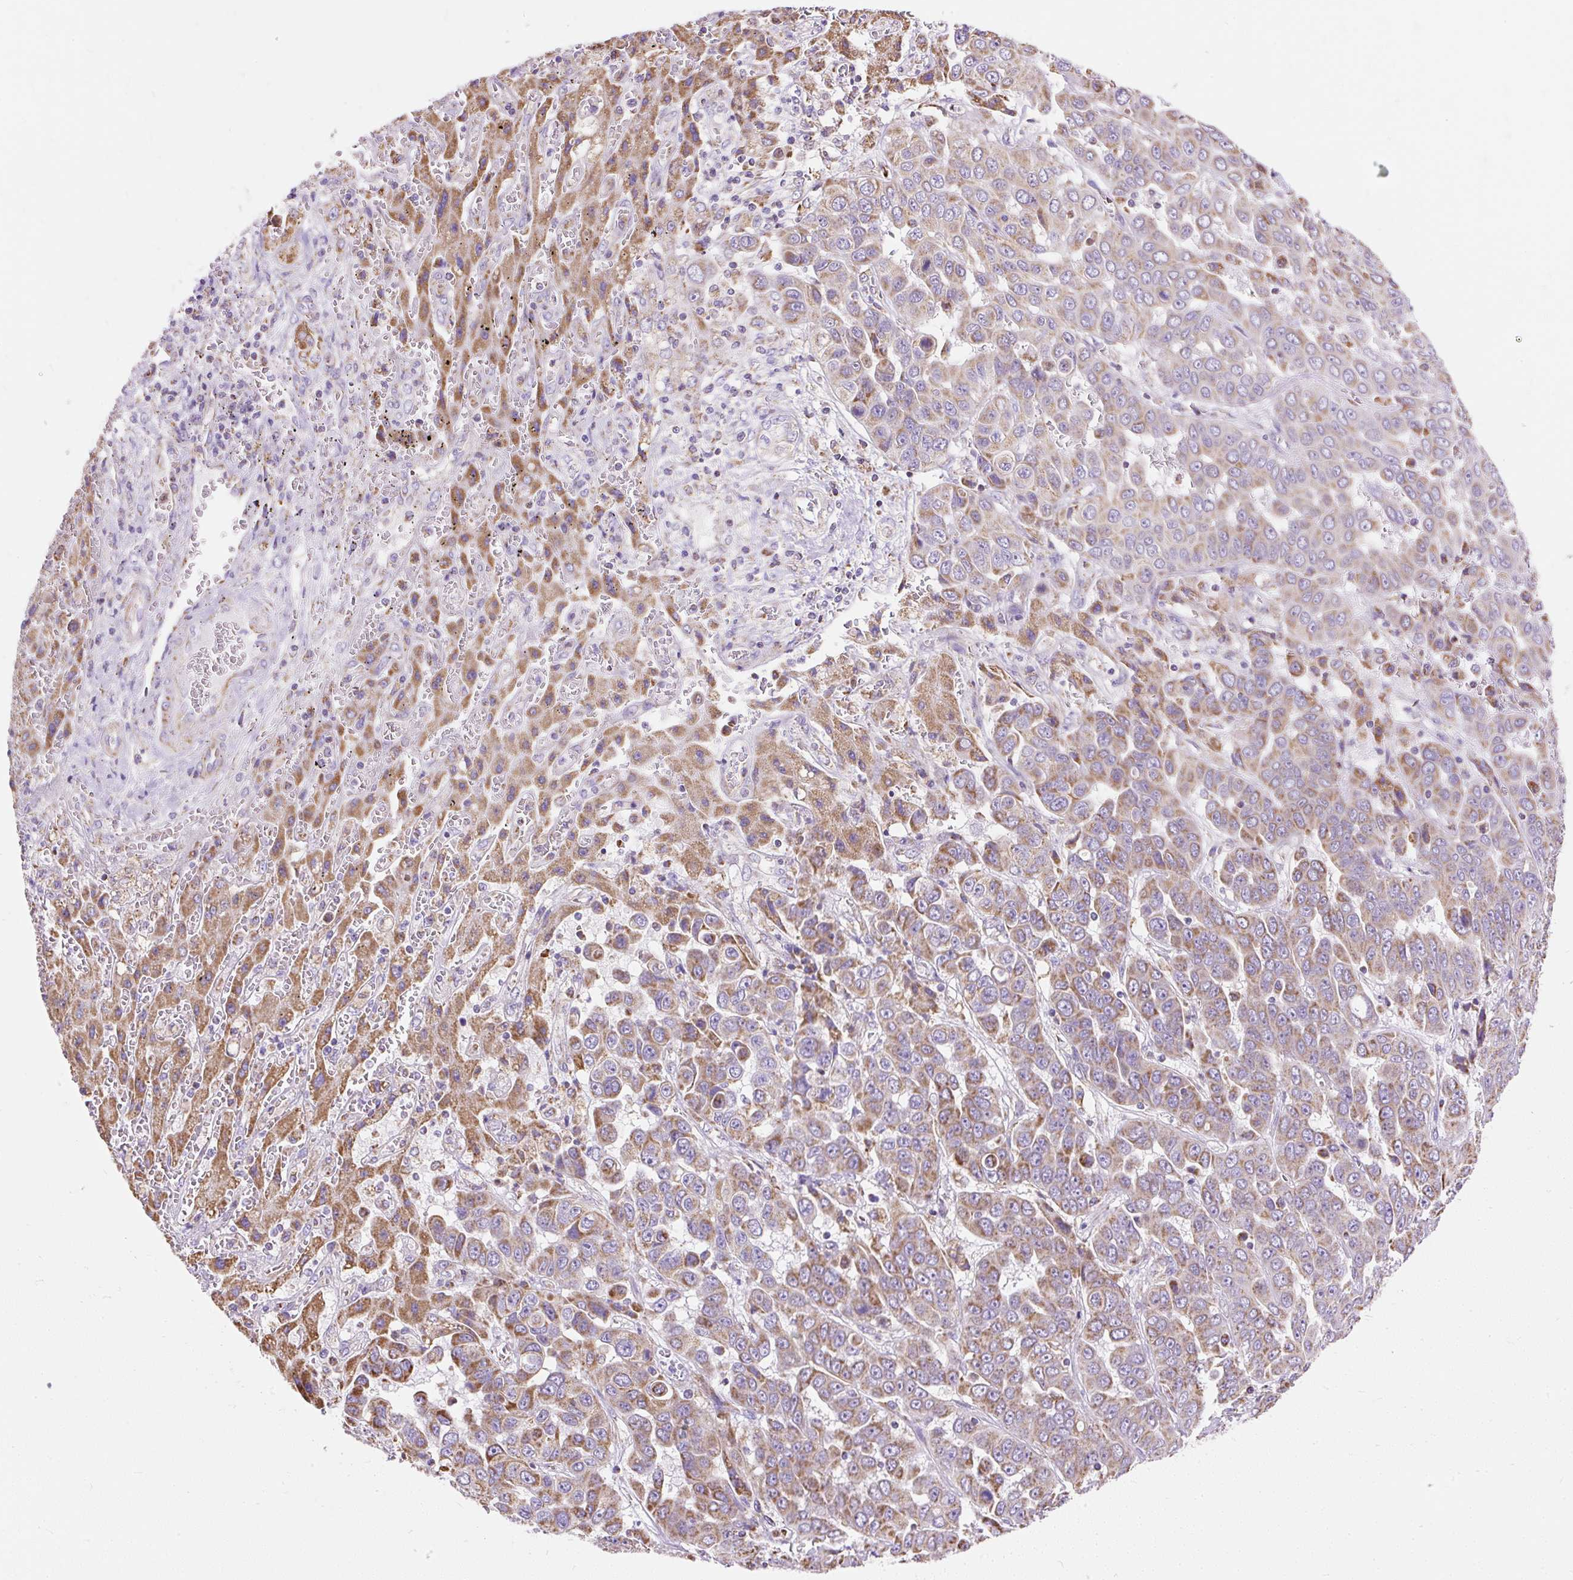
{"staining": {"intensity": "moderate", "quantity": ">75%", "location": "cytoplasmic/membranous"}, "tissue": "liver cancer", "cell_type": "Tumor cells", "image_type": "cancer", "snomed": [{"axis": "morphology", "description": "Cholangiocarcinoma"}, {"axis": "topography", "description": "Liver"}], "caption": "Immunohistochemistry (IHC) (DAB (3,3'-diaminobenzidine)) staining of cholangiocarcinoma (liver) demonstrates moderate cytoplasmic/membranous protein positivity in approximately >75% of tumor cells.", "gene": "DAAM2", "patient": {"sex": "female", "age": 52}}